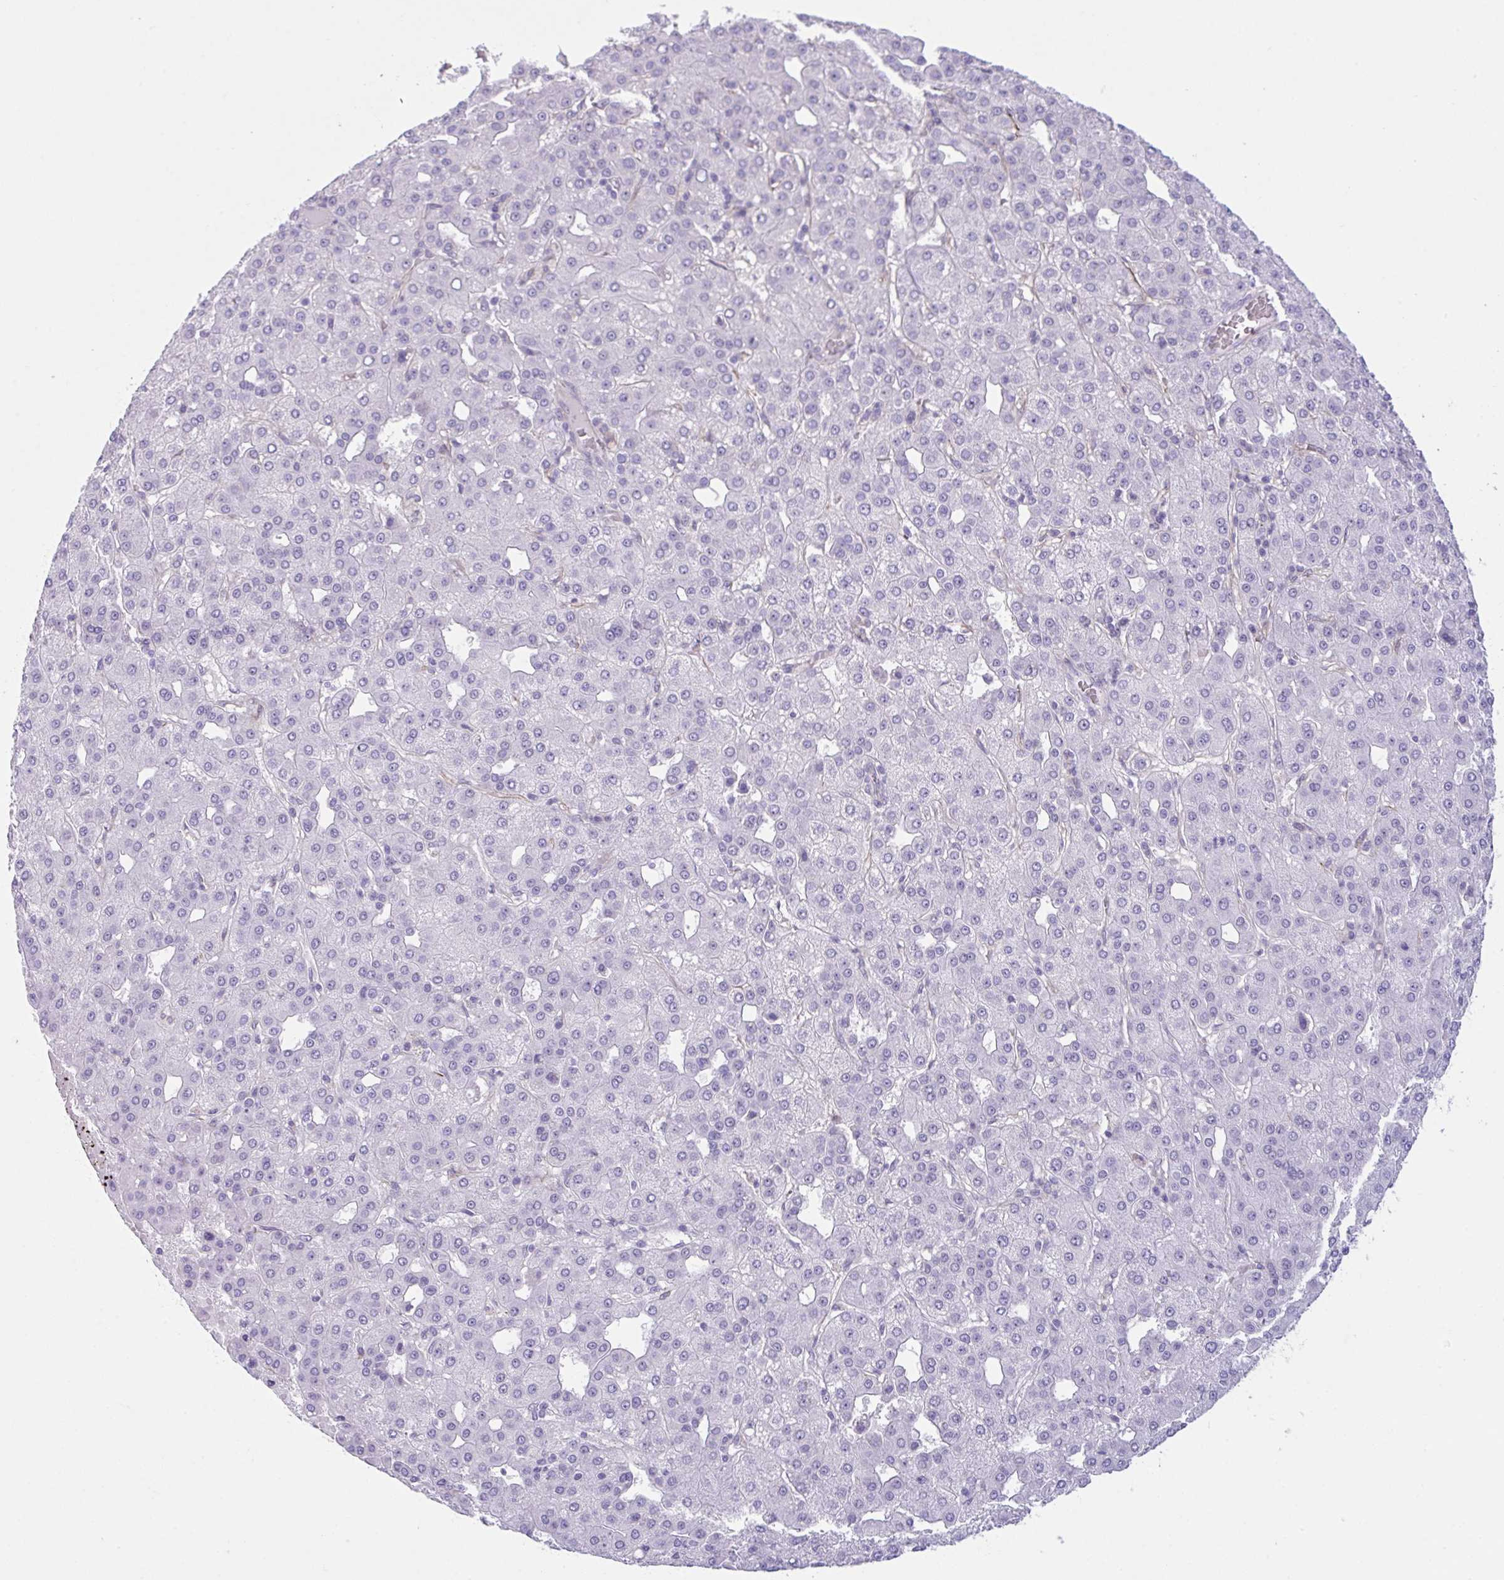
{"staining": {"intensity": "negative", "quantity": "none", "location": "none"}, "tissue": "liver cancer", "cell_type": "Tumor cells", "image_type": "cancer", "snomed": [{"axis": "morphology", "description": "Carcinoma, Hepatocellular, NOS"}, {"axis": "topography", "description": "Liver"}], "caption": "Protein analysis of liver cancer reveals no significant positivity in tumor cells. (DAB (3,3'-diaminobenzidine) IHC with hematoxylin counter stain).", "gene": "PRRT4", "patient": {"sex": "male", "age": 65}}